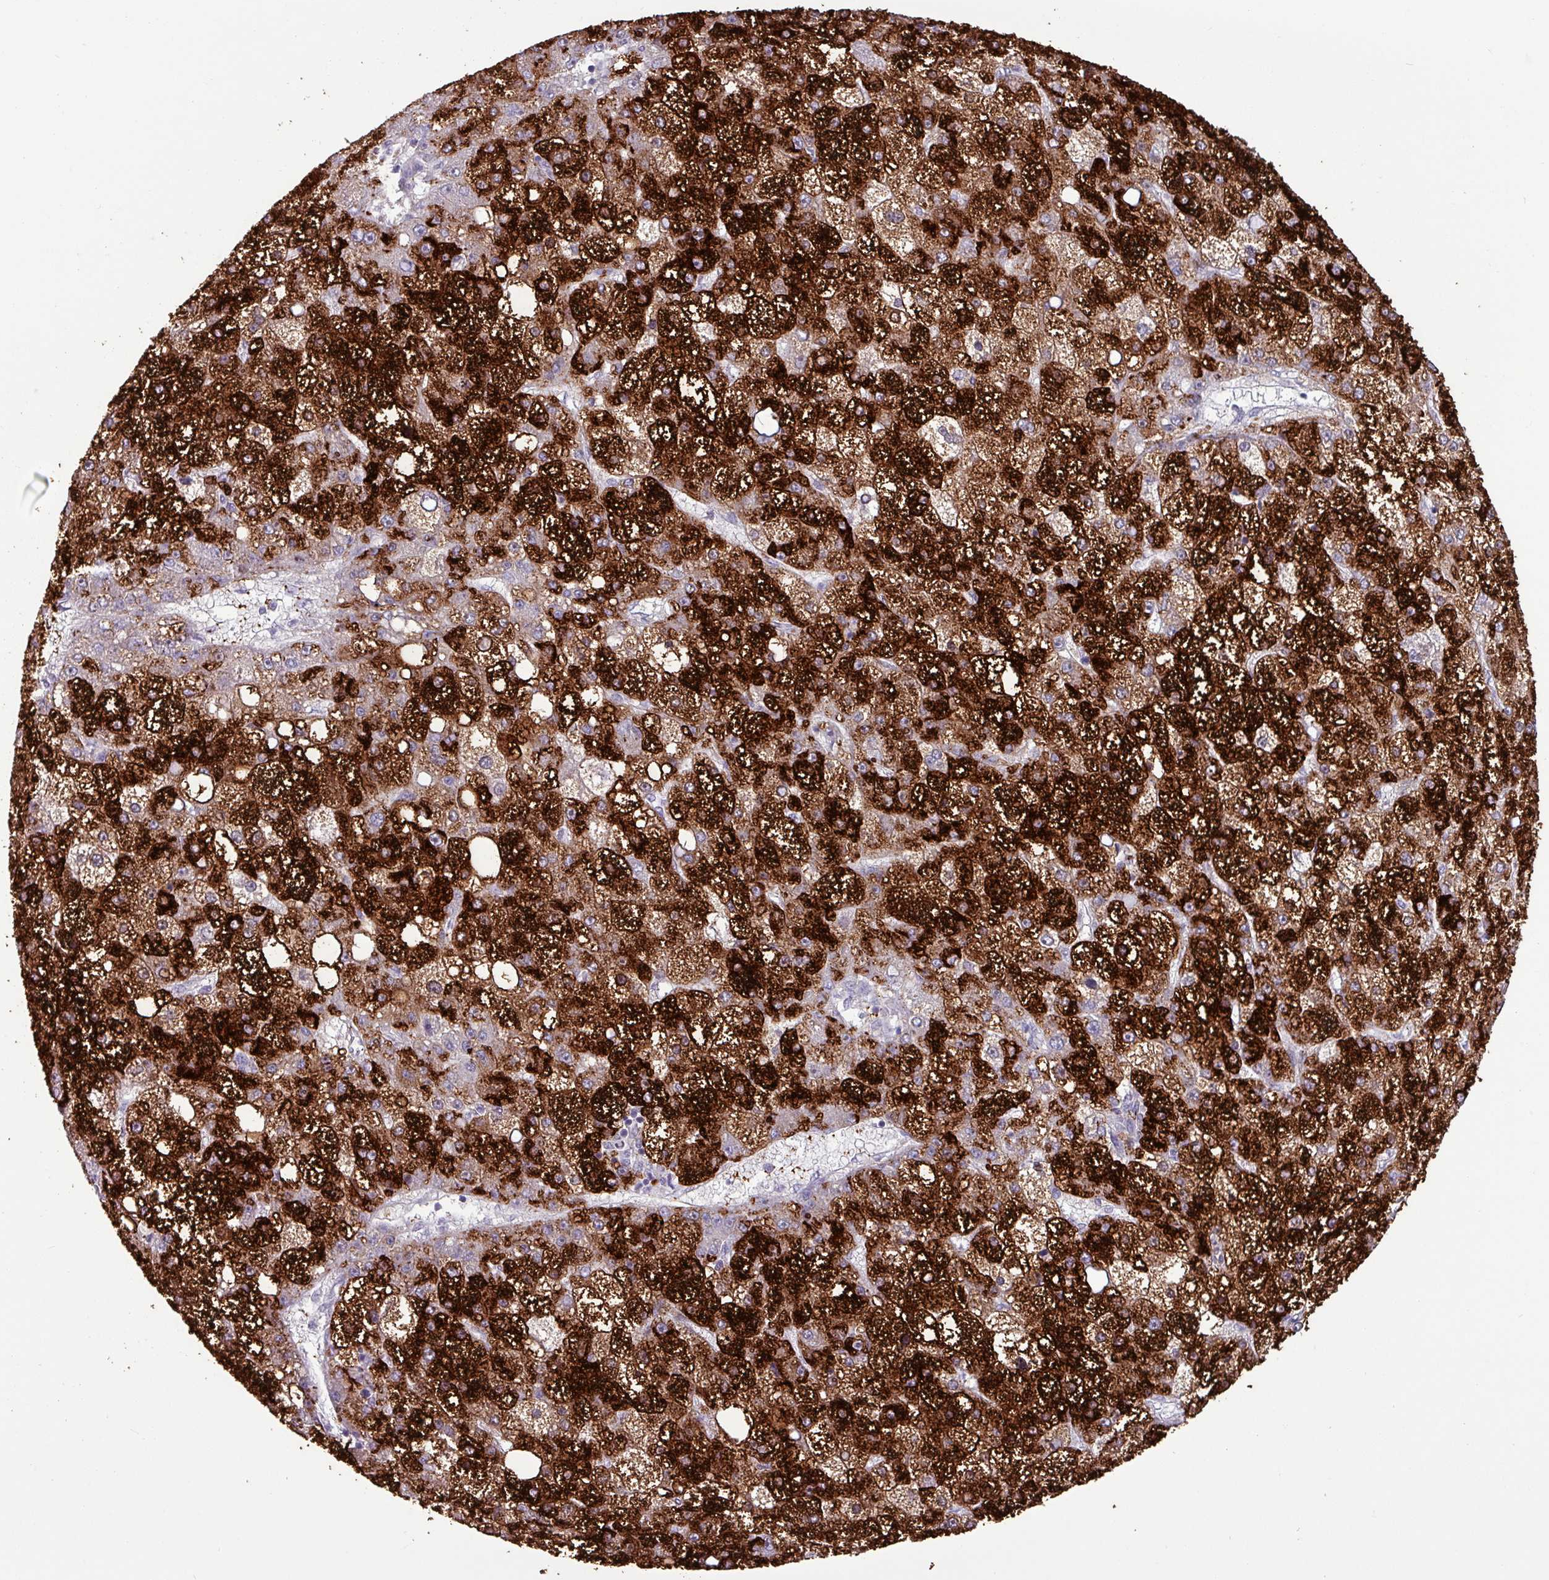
{"staining": {"intensity": "strong", "quantity": ">75%", "location": "cytoplasmic/membranous"}, "tissue": "liver cancer", "cell_type": "Tumor cells", "image_type": "cancer", "snomed": [{"axis": "morphology", "description": "Carcinoma, Hepatocellular, NOS"}, {"axis": "topography", "description": "Liver"}], "caption": "IHC micrograph of neoplastic tissue: liver hepatocellular carcinoma stained using immunohistochemistry (IHC) demonstrates high levels of strong protein expression localized specifically in the cytoplasmic/membranous of tumor cells, appearing as a cytoplasmic/membranous brown color.", "gene": "PLIN2", "patient": {"sex": "male", "age": 67}}